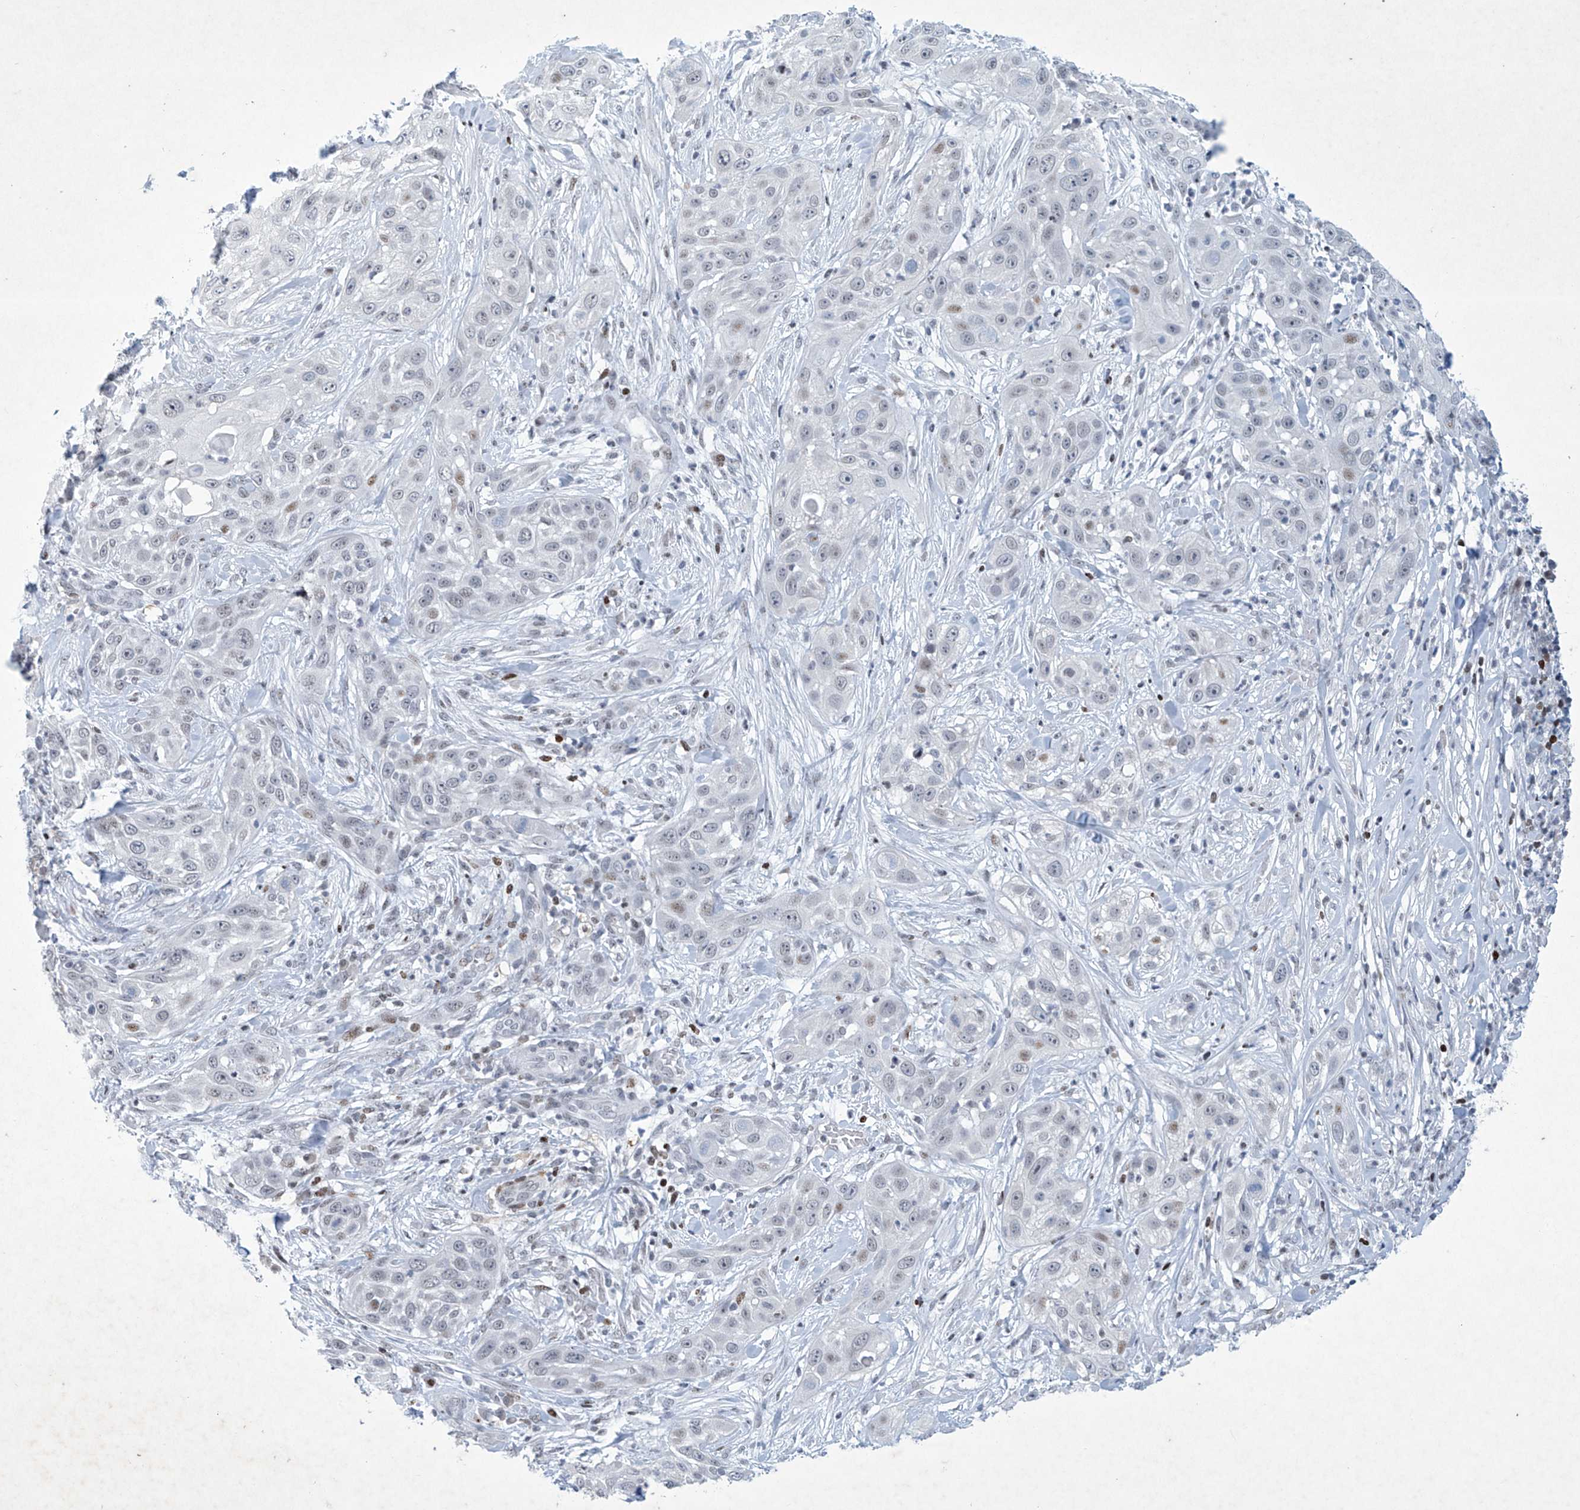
{"staining": {"intensity": "weak", "quantity": "<25%", "location": "nuclear"}, "tissue": "skin cancer", "cell_type": "Tumor cells", "image_type": "cancer", "snomed": [{"axis": "morphology", "description": "Squamous cell carcinoma, NOS"}, {"axis": "topography", "description": "Skin"}], "caption": "Immunohistochemistry of skin cancer (squamous cell carcinoma) exhibits no expression in tumor cells. (DAB IHC, high magnification).", "gene": "RFX7", "patient": {"sex": "female", "age": 44}}